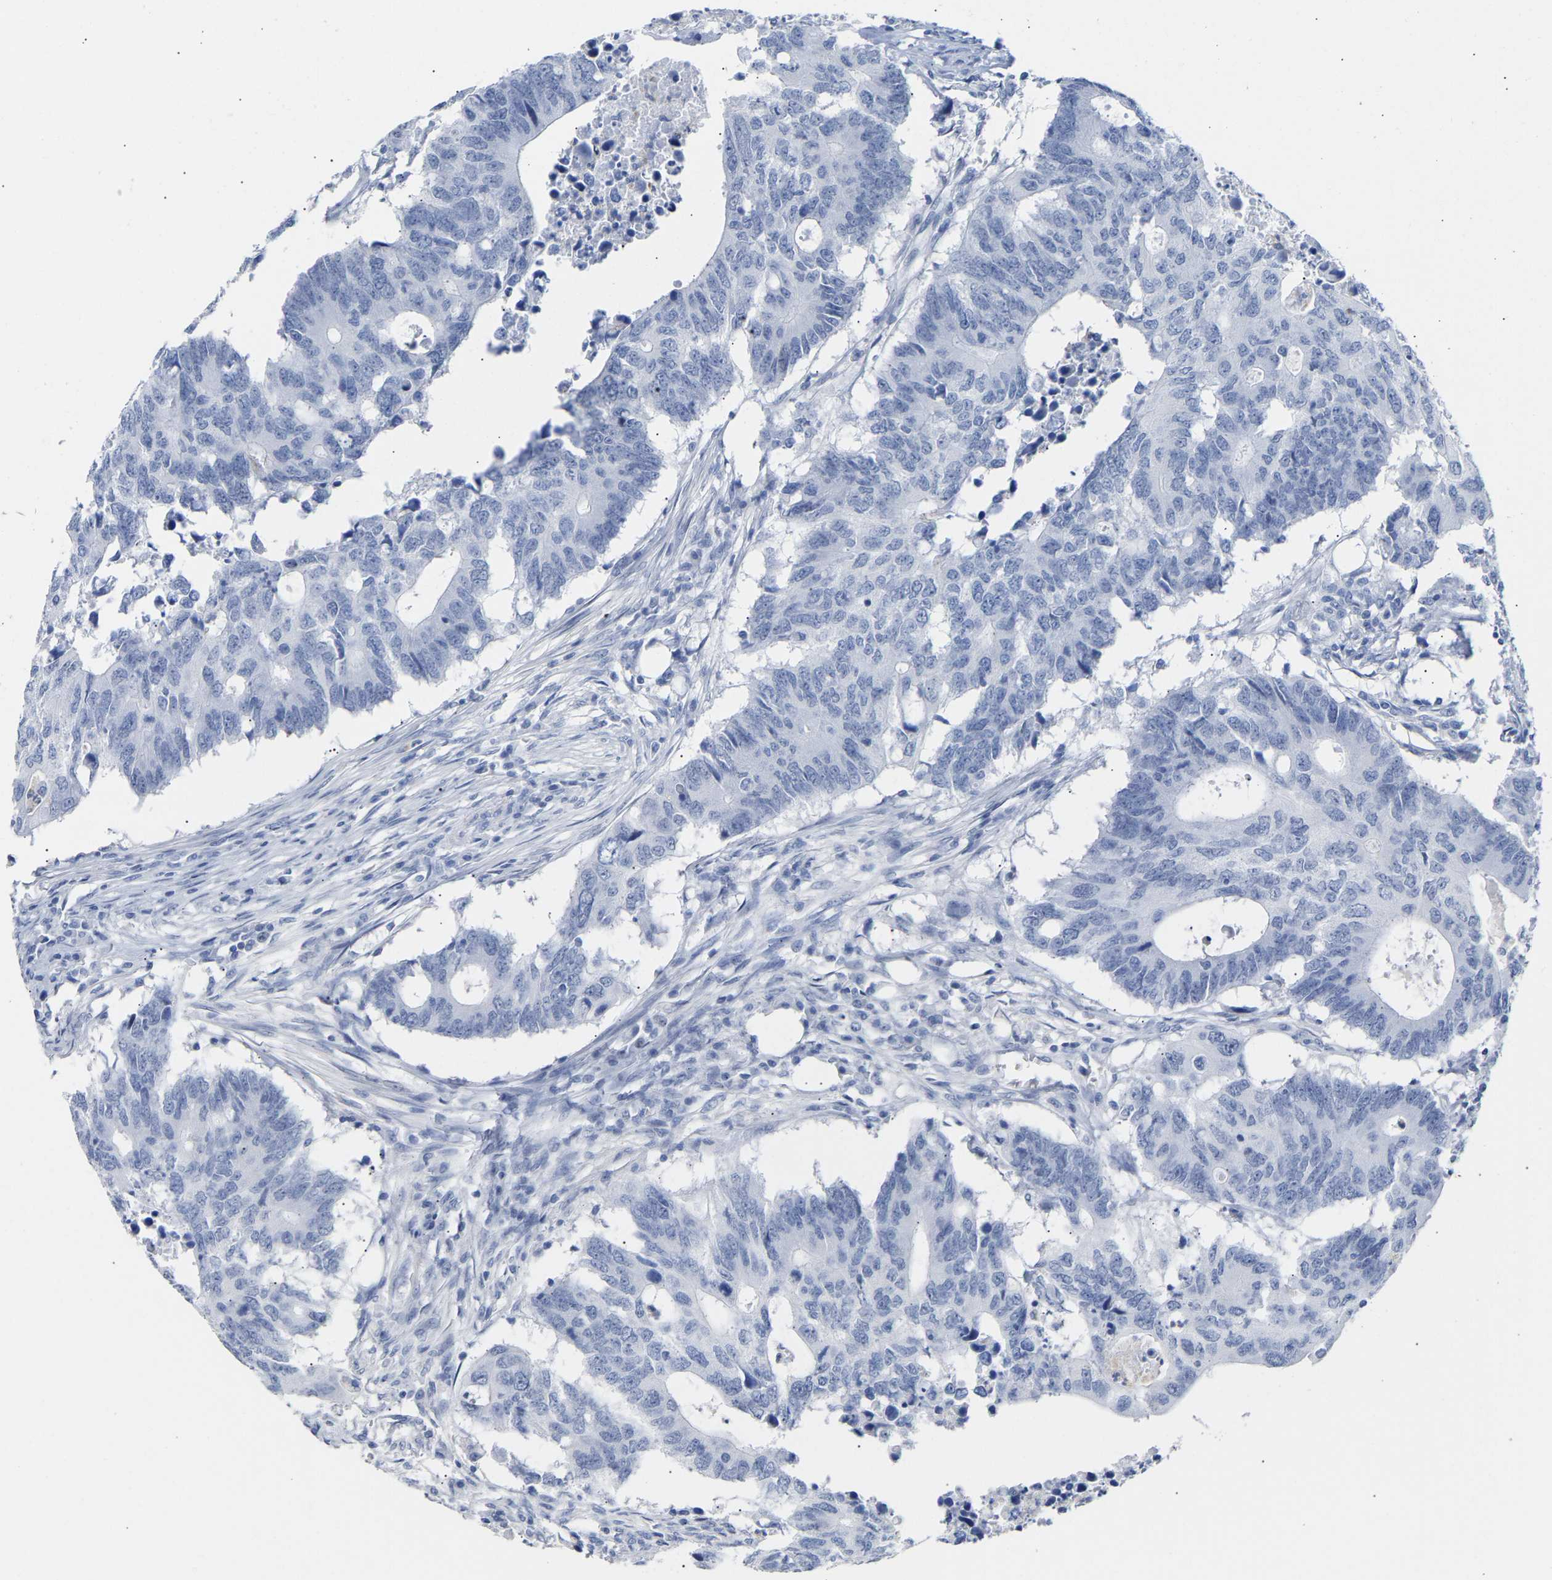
{"staining": {"intensity": "negative", "quantity": "none", "location": "none"}, "tissue": "colorectal cancer", "cell_type": "Tumor cells", "image_type": "cancer", "snomed": [{"axis": "morphology", "description": "Adenocarcinoma, NOS"}, {"axis": "topography", "description": "Colon"}], "caption": "DAB immunohistochemical staining of adenocarcinoma (colorectal) displays no significant positivity in tumor cells.", "gene": "AMPH", "patient": {"sex": "male", "age": 71}}